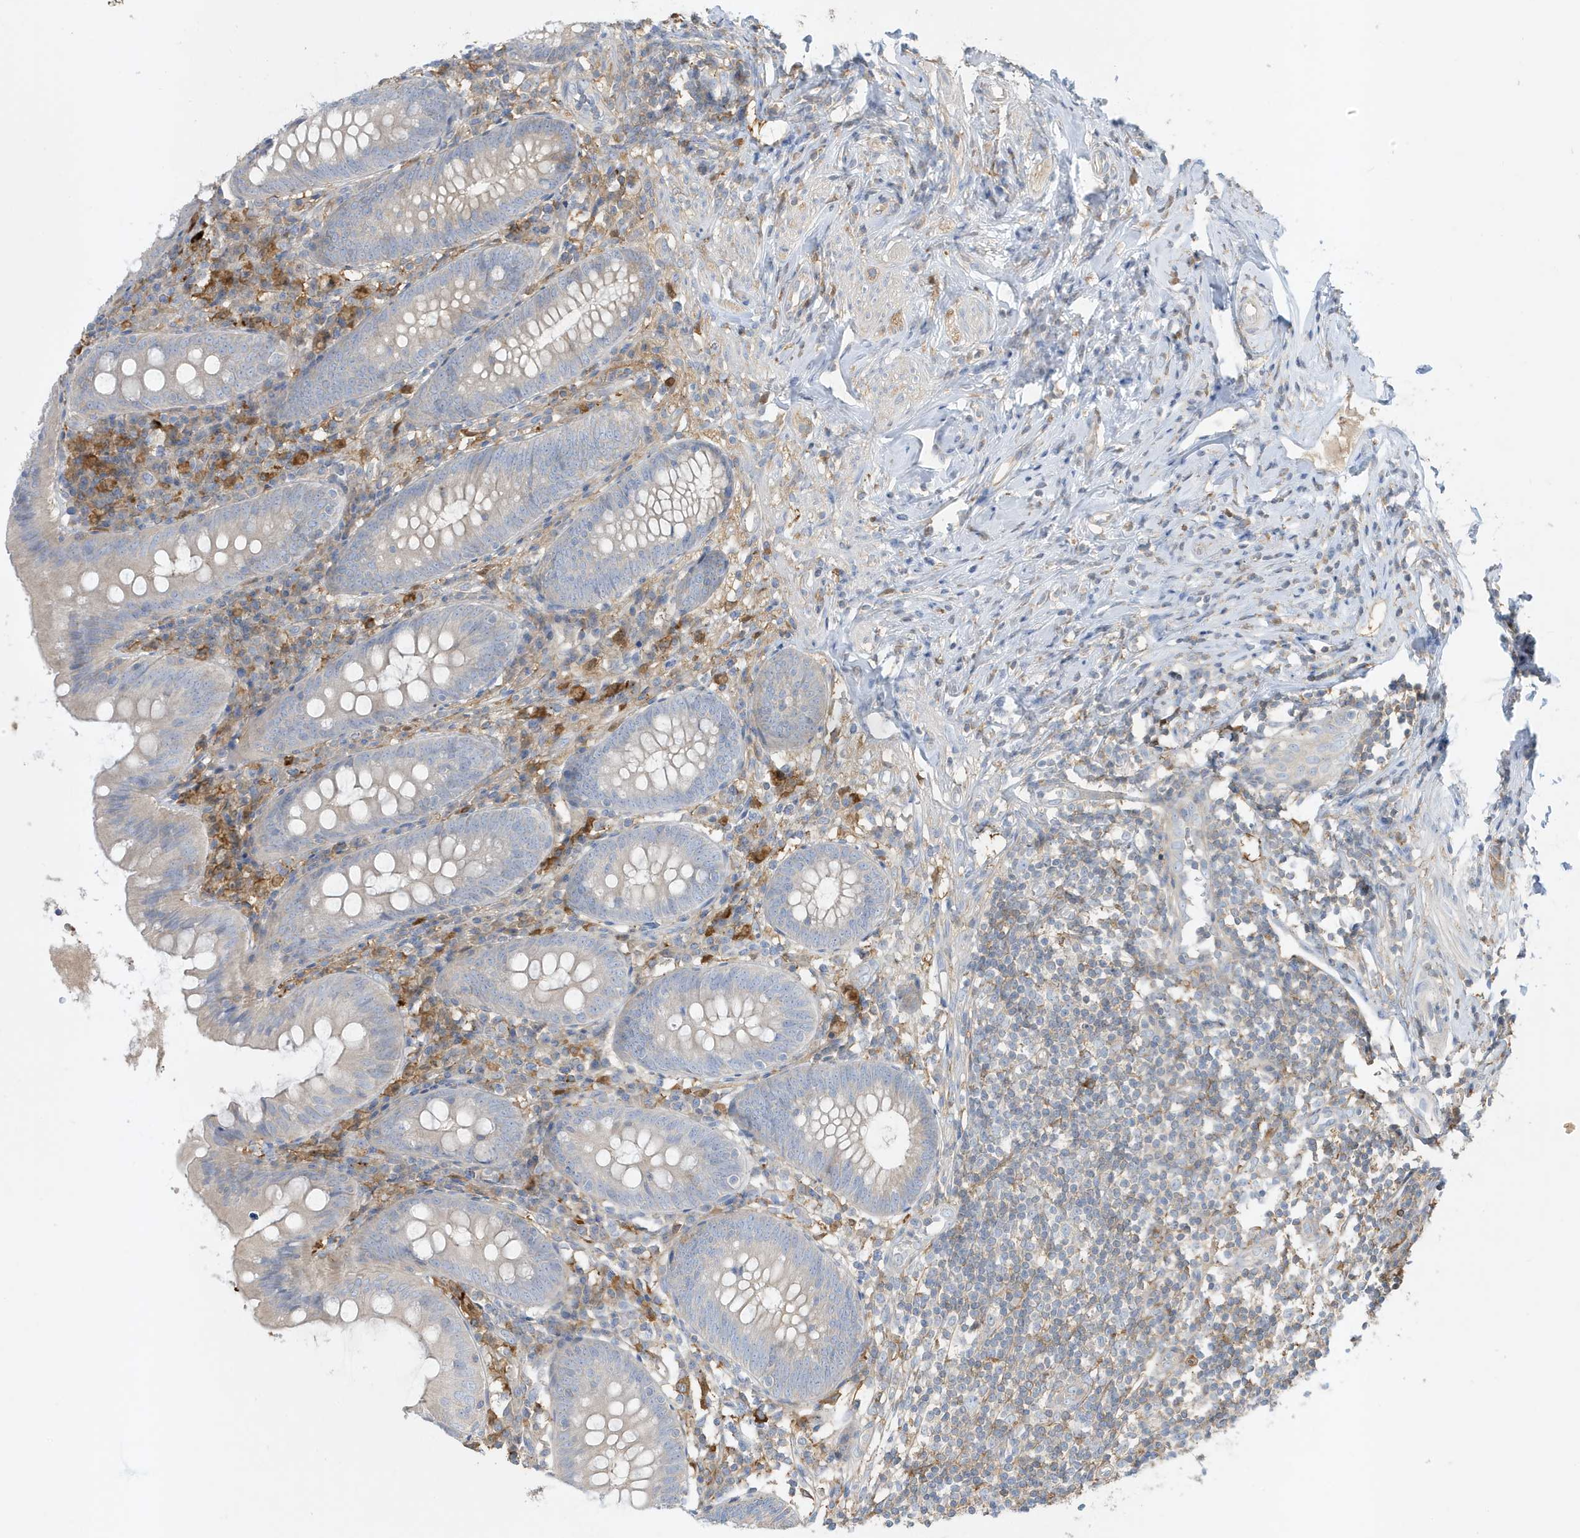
{"staining": {"intensity": "negative", "quantity": "none", "location": "none"}, "tissue": "appendix", "cell_type": "Glandular cells", "image_type": "normal", "snomed": [{"axis": "morphology", "description": "Normal tissue, NOS"}, {"axis": "topography", "description": "Appendix"}], "caption": "Histopathology image shows no protein positivity in glandular cells of normal appendix. (Brightfield microscopy of DAB immunohistochemistry at high magnification).", "gene": "ABTB1", "patient": {"sex": "female", "age": 54}}